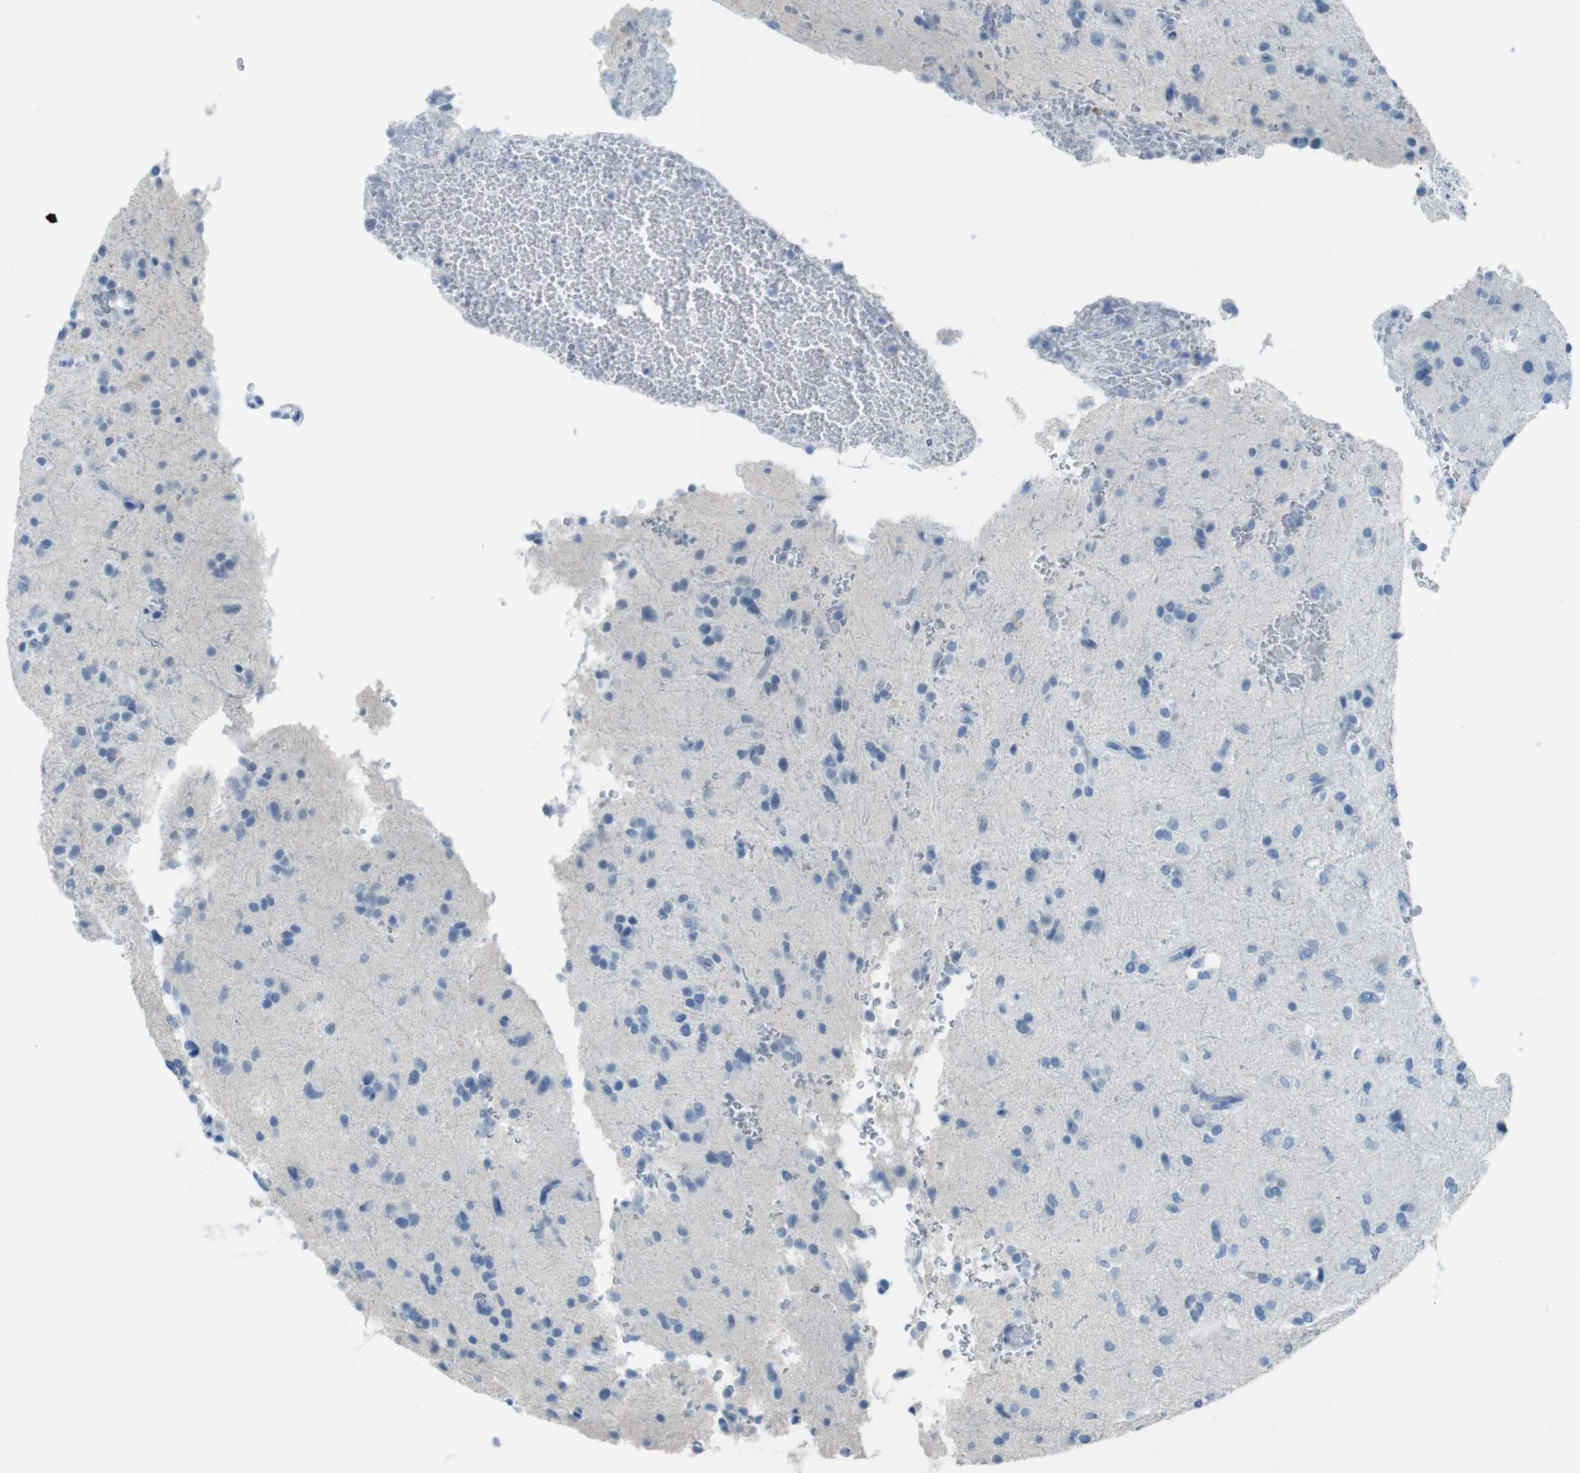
{"staining": {"intensity": "negative", "quantity": "none", "location": "none"}, "tissue": "glioma", "cell_type": "Tumor cells", "image_type": "cancer", "snomed": [{"axis": "morphology", "description": "Glioma, malignant, High grade"}, {"axis": "topography", "description": "Brain"}], "caption": "Immunohistochemistry (IHC) of malignant high-grade glioma exhibits no staining in tumor cells.", "gene": "TMEM207", "patient": {"sex": "male", "age": 47}}